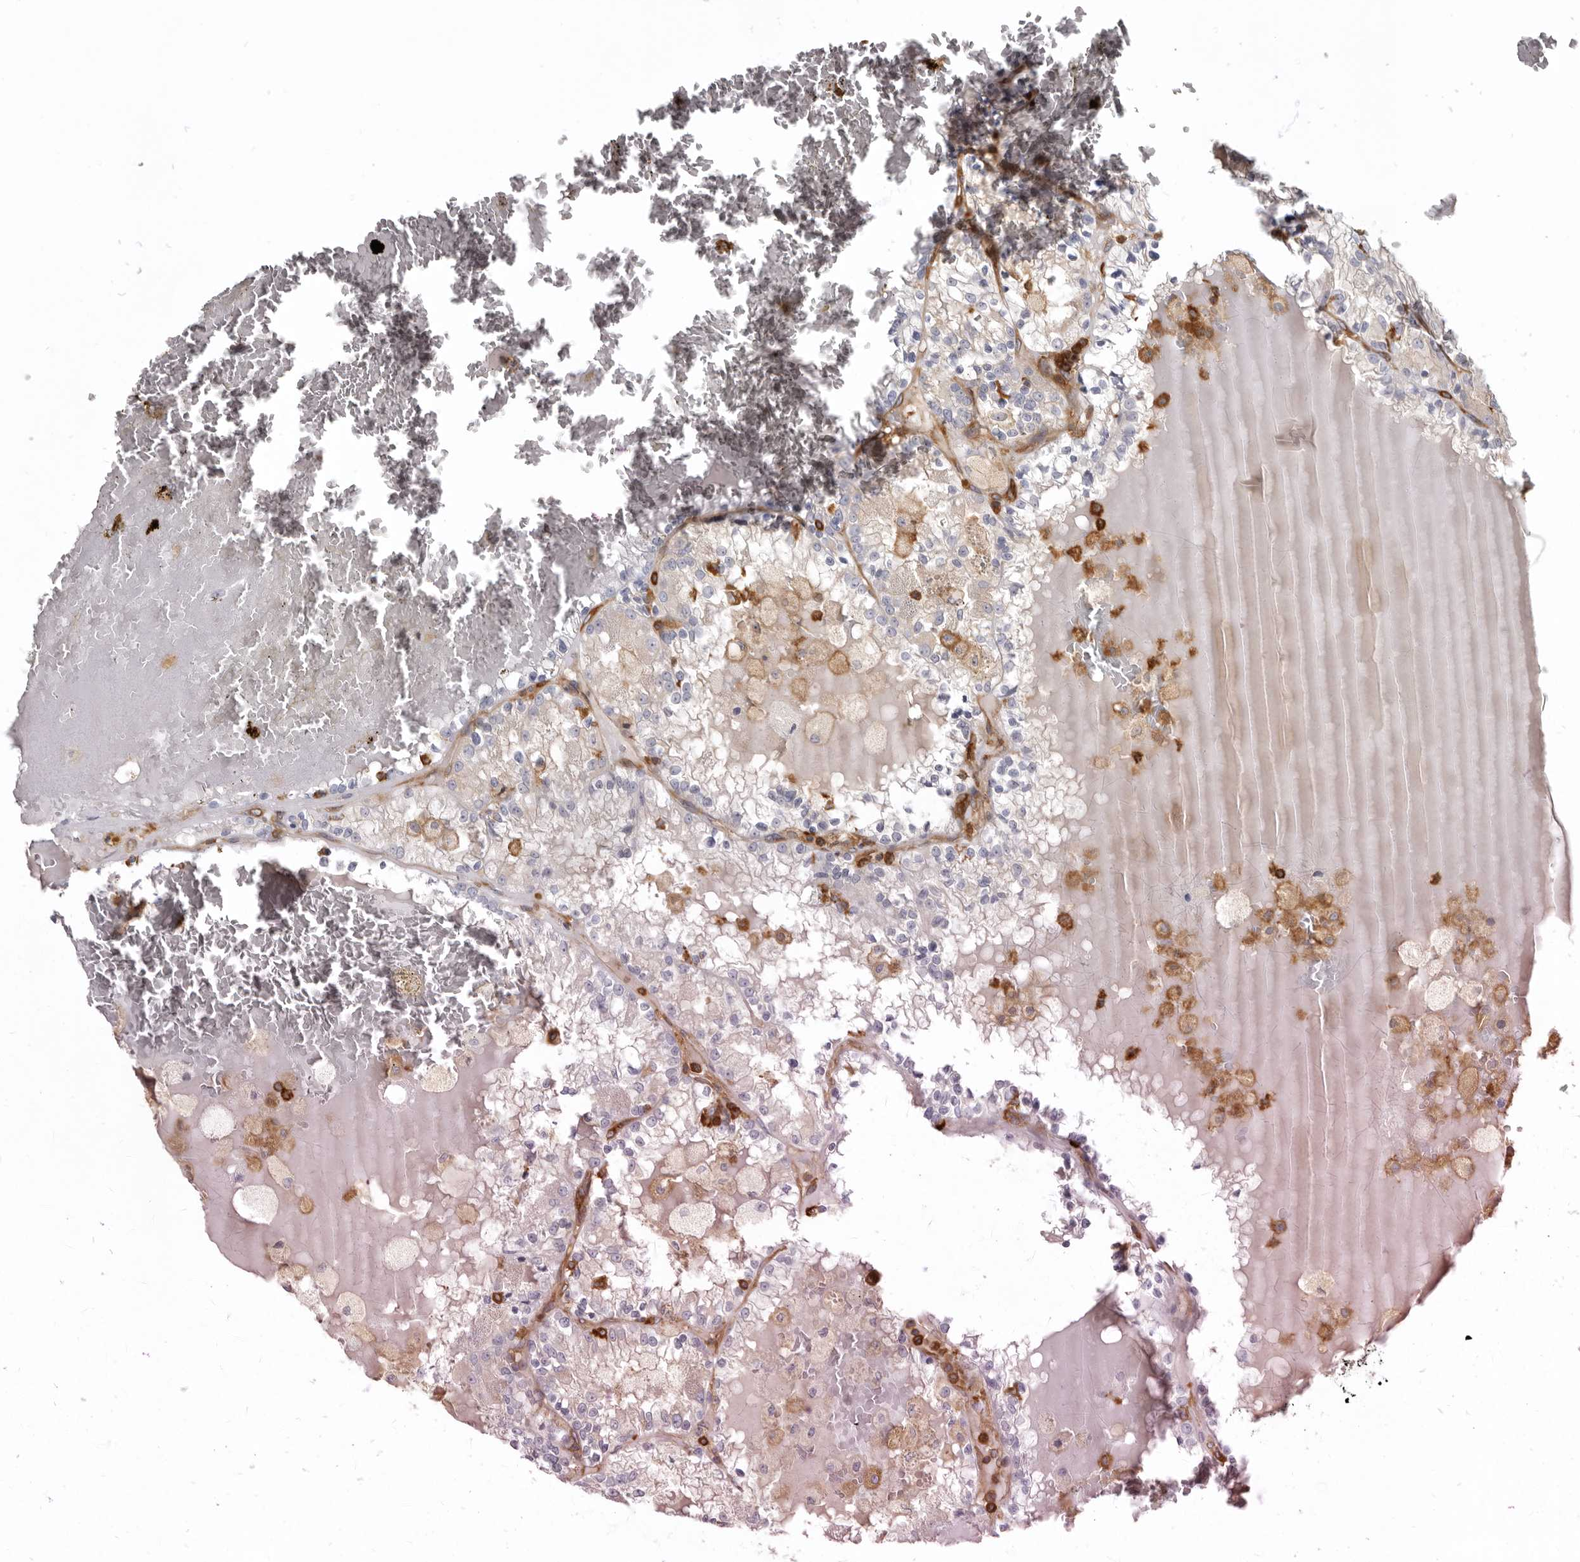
{"staining": {"intensity": "negative", "quantity": "none", "location": "none"}, "tissue": "renal cancer", "cell_type": "Tumor cells", "image_type": "cancer", "snomed": [{"axis": "morphology", "description": "Adenocarcinoma, NOS"}, {"axis": "topography", "description": "Kidney"}], "caption": "Micrograph shows no significant protein positivity in tumor cells of renal adenocarcinoma.", "gene": "CBL", "patient": {"sex": "female", "age": 56}}